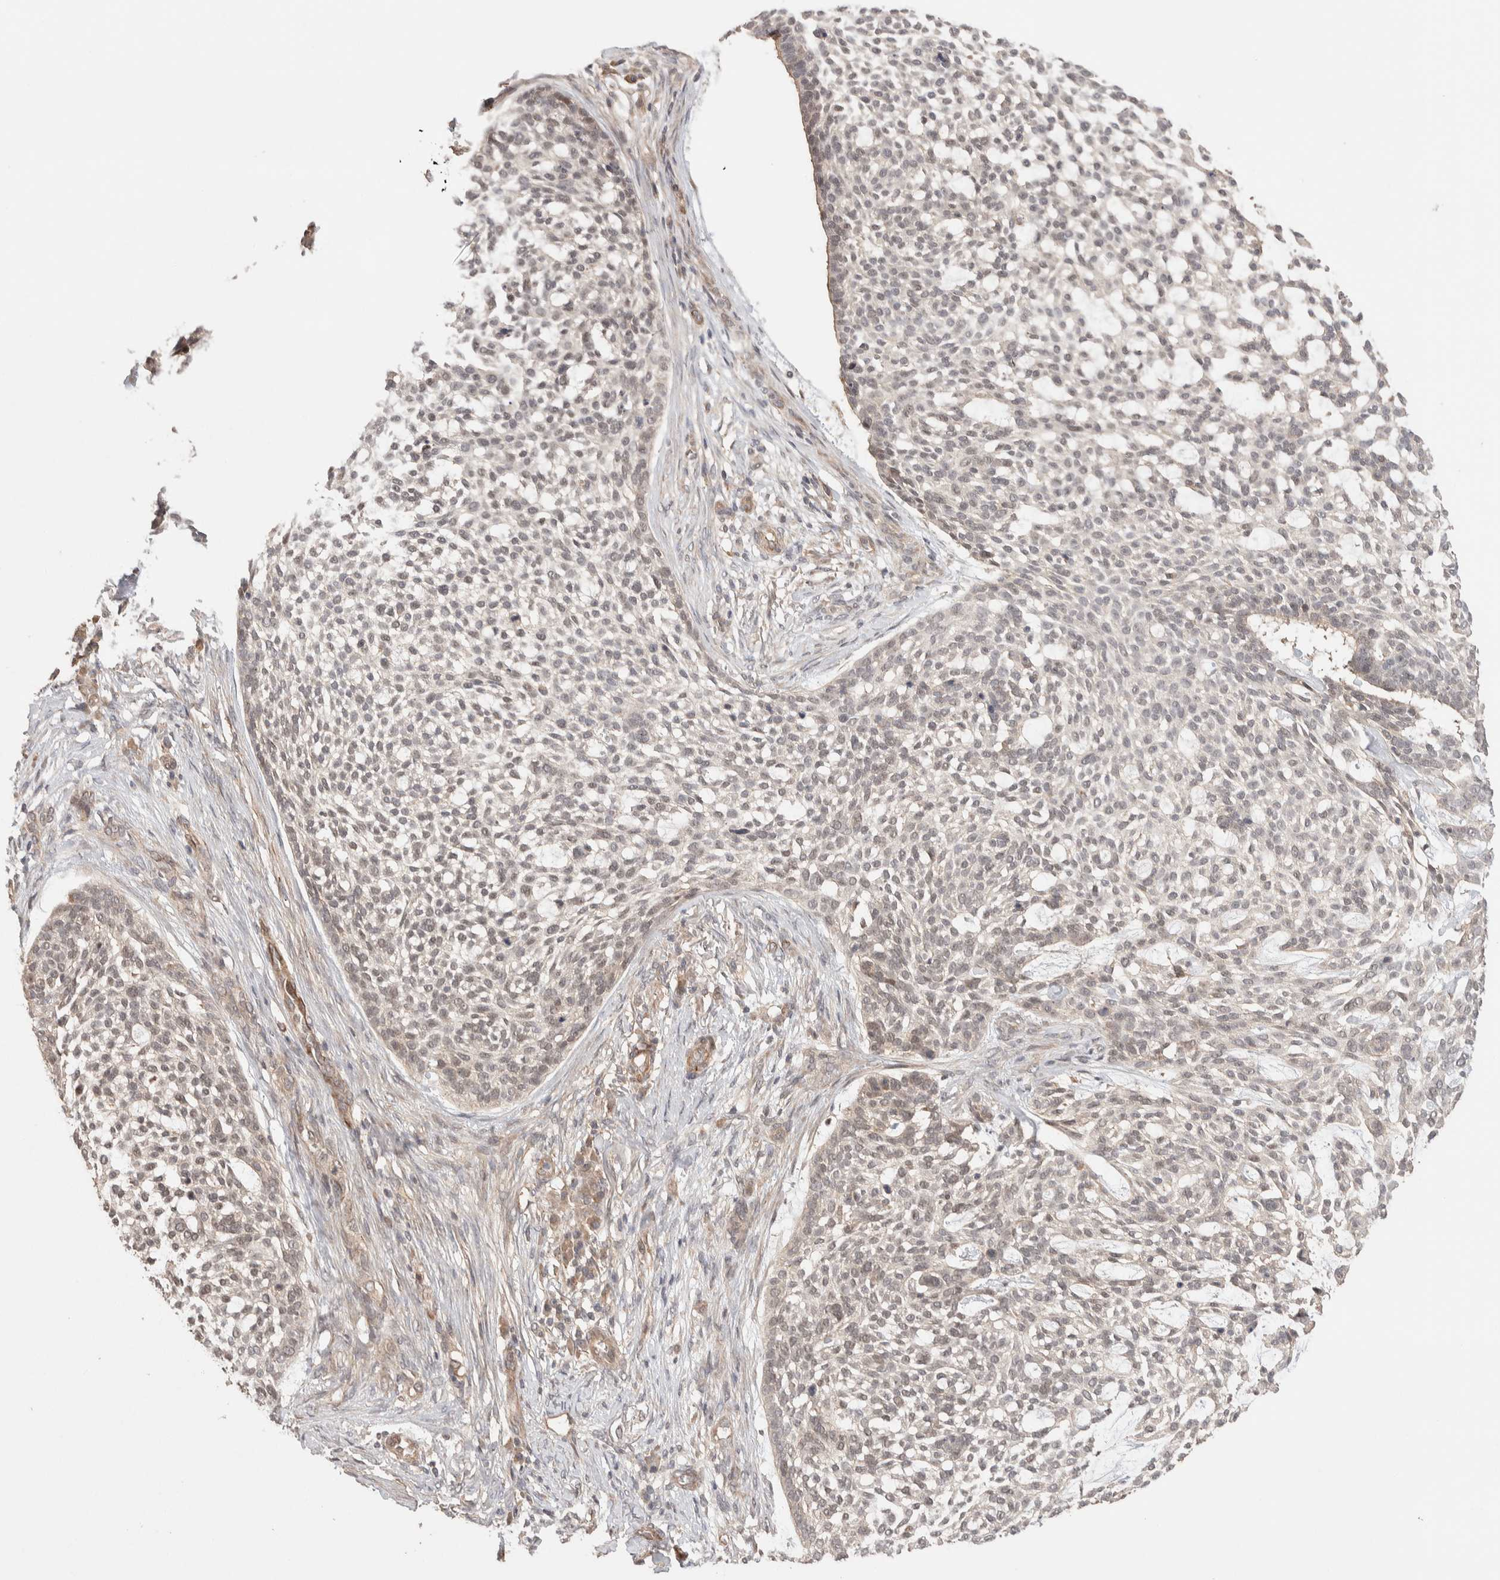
{"staining": {"intensity": "negative", "quantity": "none", "location": "none"}, "tissue": "skin cancer", "cell_type": "Tumor cells", "image_type": "cancer", "snomed": [{"axis": "morphology", "description": "Basal cell carcinoma"}, {"axis": "topography", "description": "Skin"}], "caption": "Tumor cells show no significant expression in basal cell carcinoma (skin).", "gene": "PRDM15", "patient": {"sex": "female", "age": 64}}